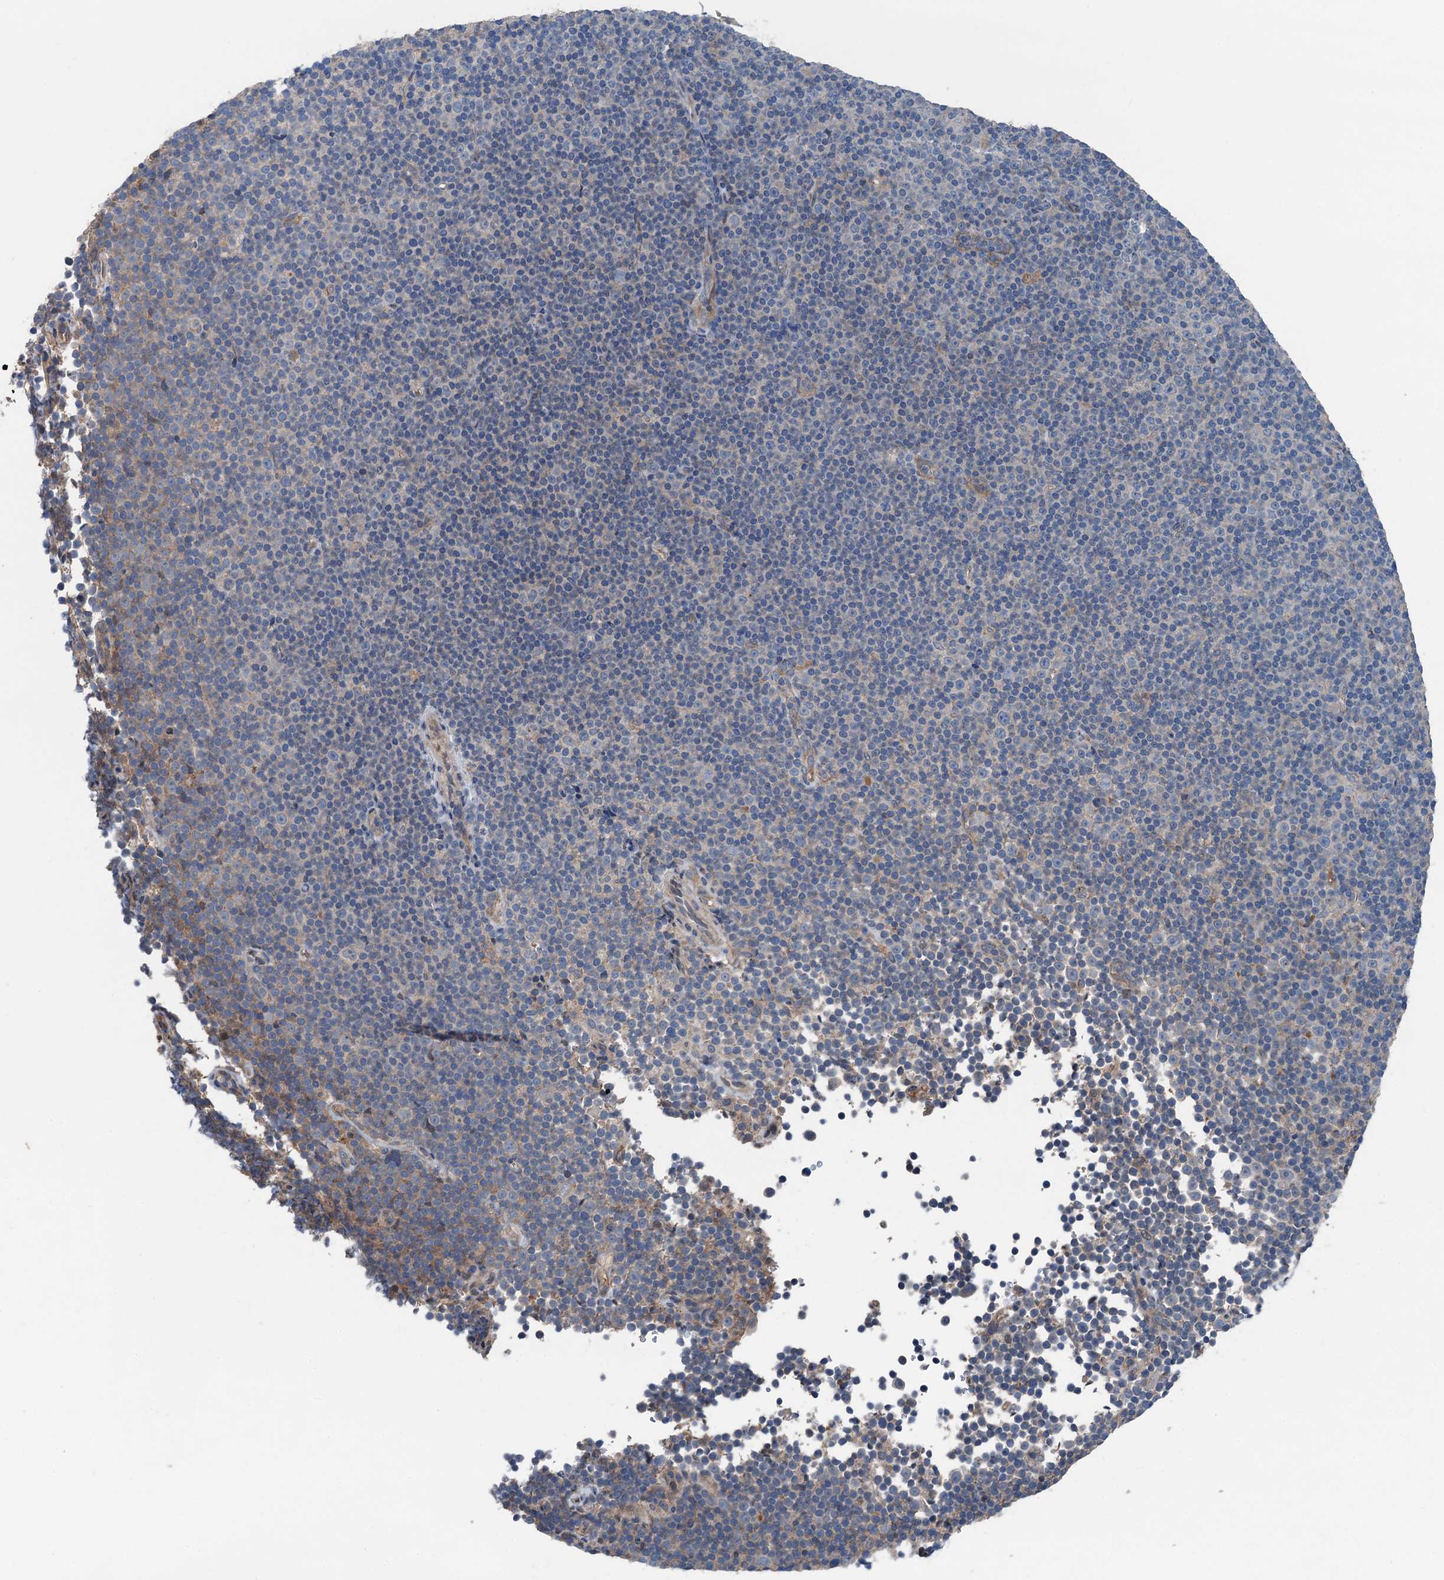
{"staining": {"intensity": "negative", "quantity": "none", "location": "none"}, "tissue": "lymphoma", "cell_type": "Tumor cells", "image_type": "cancer", "snomed": [{"axis": "morphology", "description": "Malignant lymphoma, non-Hodgkin's type, Low grade"}, {"axis": "topography", "description": "Lymph node"}], "caption": "Tumor cells are negative for protein expression in human low-grade malignant lymphoma, non-Hodgkin's type.", "gene": "SLC2A10", "patient": {"sex": "female", "age": 67}}